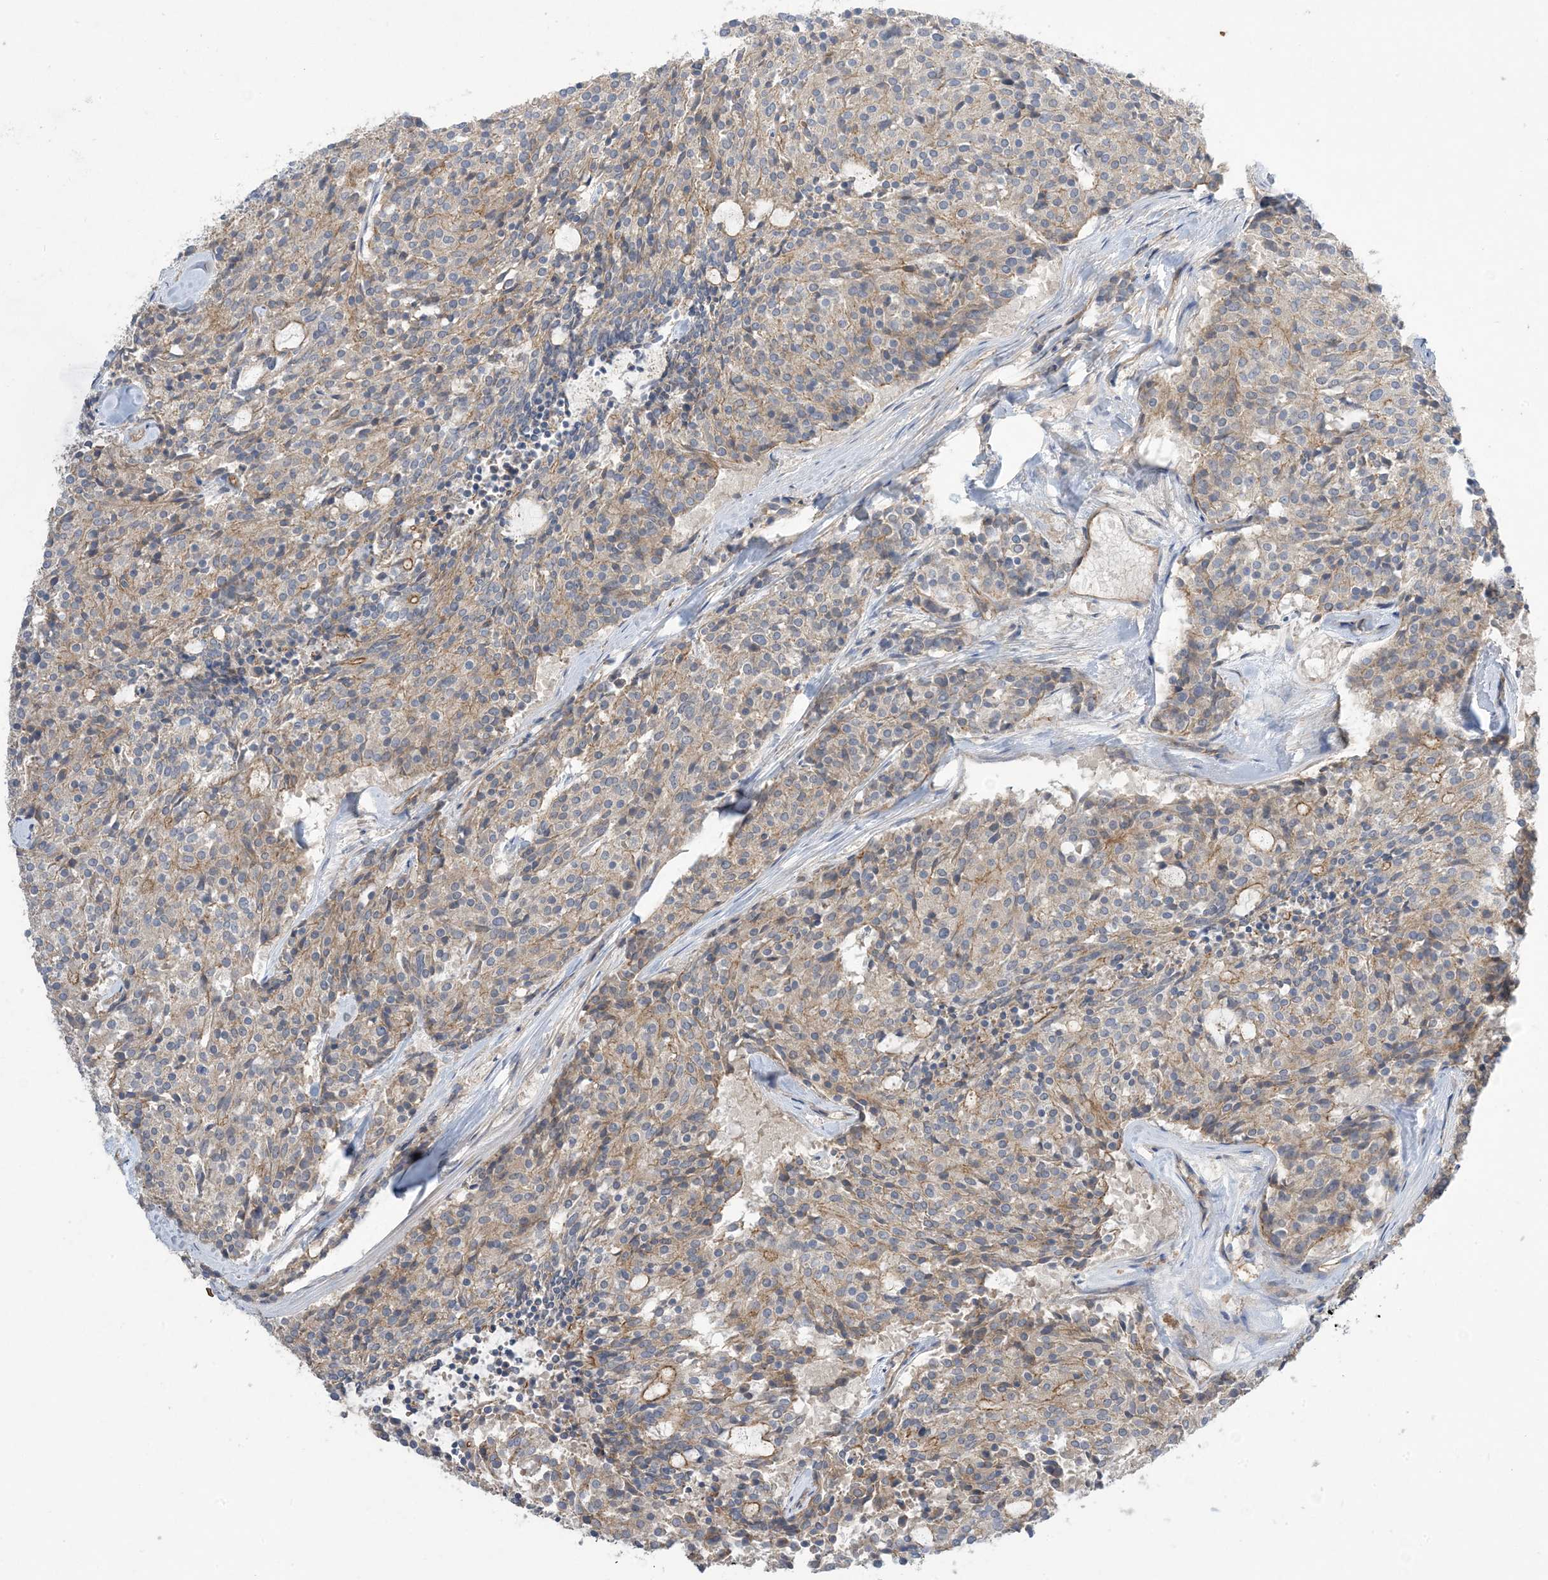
{"staining": {"intensity": "moderate", "quantity": "25%-75%", "location": "cytoplasmic/membranous"}, "tissue": "carcinoid", "cell_type": "Tumor cells", "image_type": "cancer", "snomed": [{"axis": "morphology", "description": "Carcinoid, malignant, NOS"}, {"axis": "topography", "description": "Pancreas"}], "caption": "Immunohistochemical staining of malignant carcinoid reveals medium levels of moderate cytoplasmic/membranous protein expression in approximately 25%-75% of tumor cells.", "gene": "AOC1", "patient": {"sex": "female", "age": 54}}